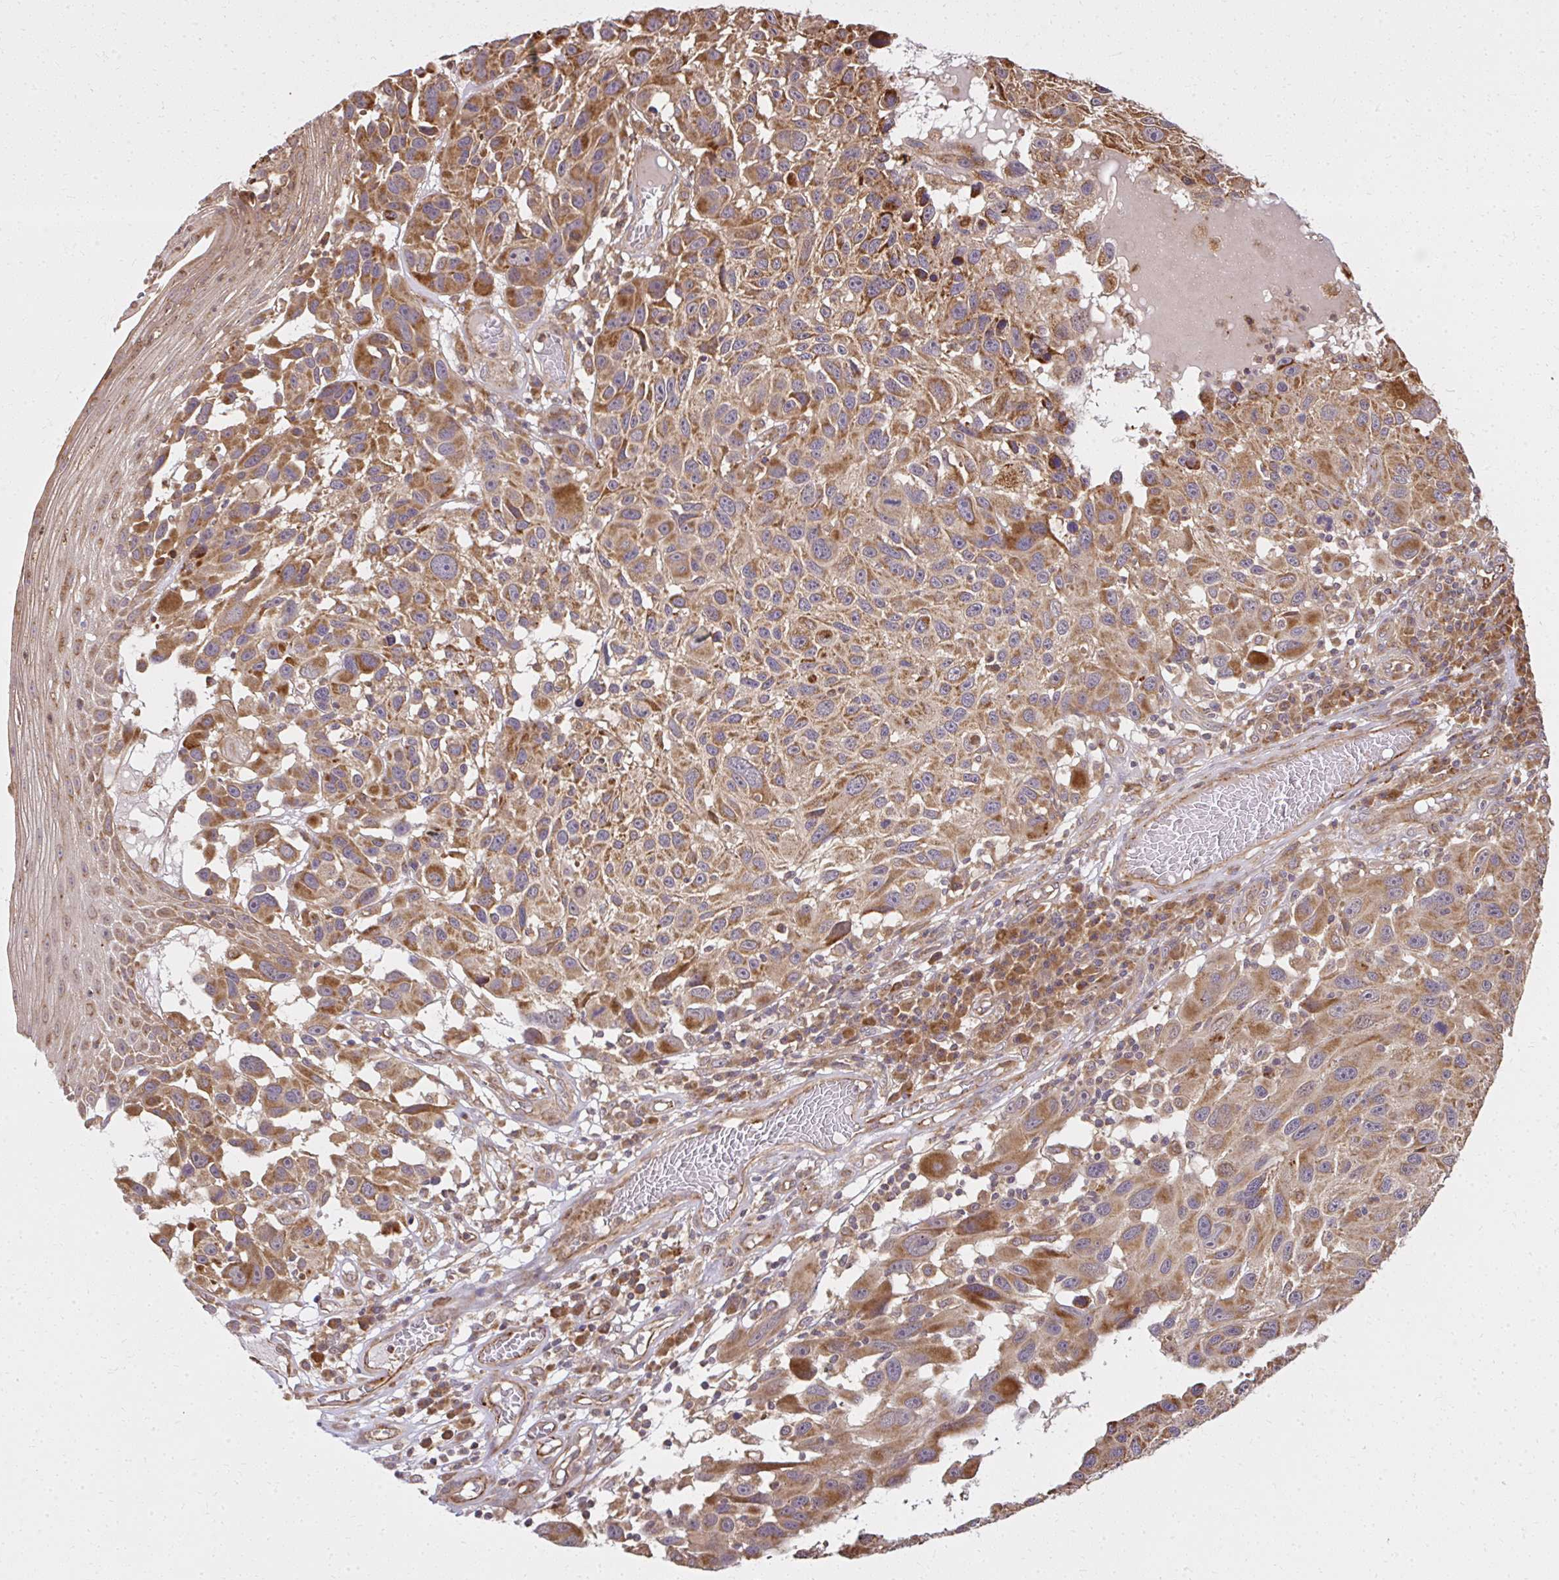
{"staining": {"intensity": "moderate", "quantity": ">75%", "location": "cytoplasmic/membranous"}, "tissue": "melanoma", "cell_type": "Tumor cells", "image_type": "cancer", "snomed": [{"axis": "morphology", "description": "Malignant melanoma, NOS"}, {"axis": "topography", "description": "Skin"}], "caption": "The image displays a brown stain indicating the presence of a protein in the cytoplasmic/membranous of tumor cells in melanoma.", "gene": "GNS", "patient": {"sex": "male", "age": 53}}